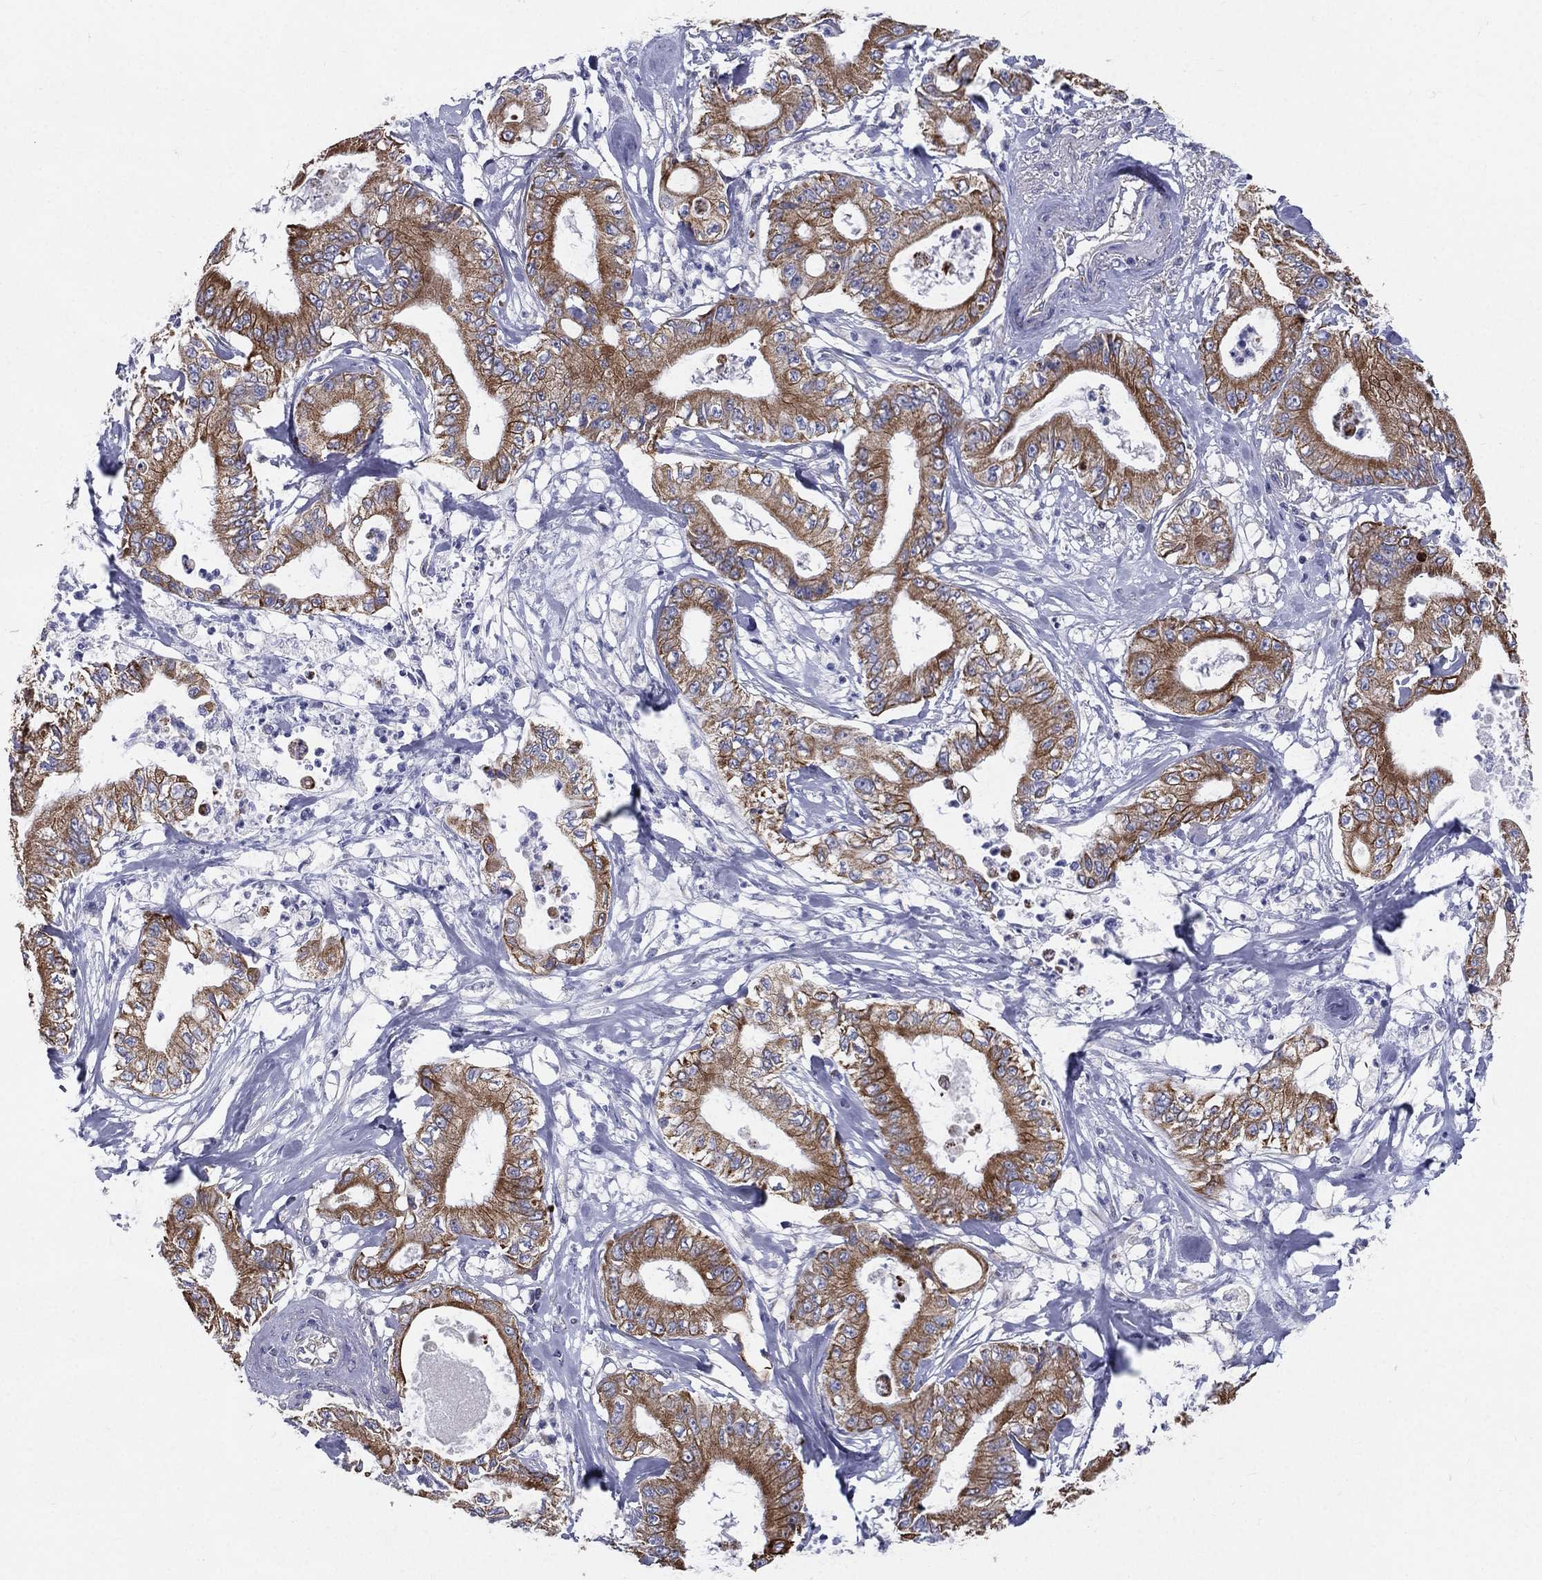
{"staining": {"intensity": "moderate", "quantity": ">75%", "location": "cytoplasmic/membranous"}, "tissue": "pancreatic cancer", "cell_type": "Tumor cells", "image_type": "cancer", "snomed": [{"axis": "morphology", "description": "Adenocarcinoma, NOS"}, {"axis": "topography", "description": "Pancreas"}], "caption": "Pancreatic adenocarcinoma was stained to show a protein in brown. There is medium levels of moderate cytoplasmic/membranous positivity in approximately >75% of tumor cells.", "gene": "PWWP3A", "patient": {"sex": "male", "age": 71}}